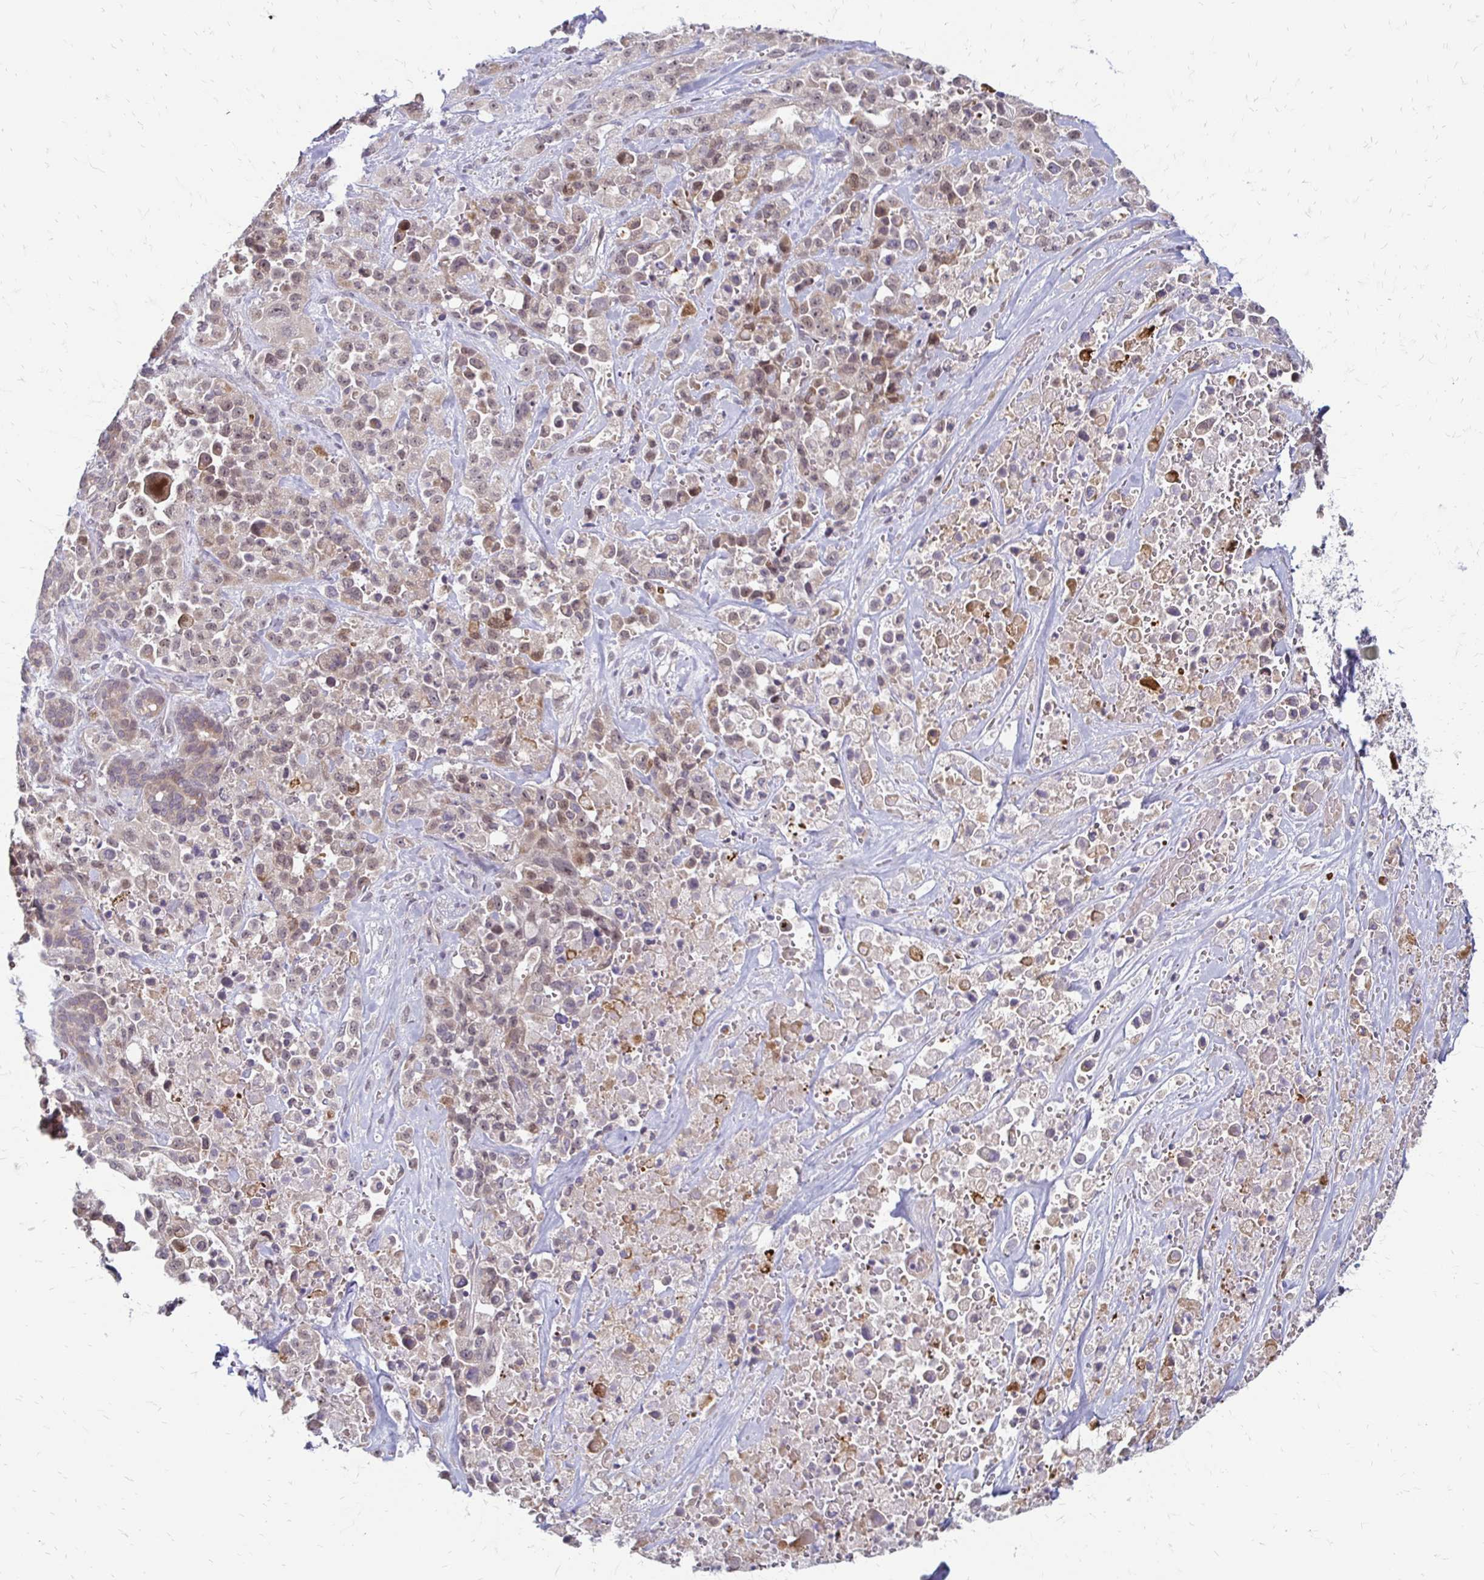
{"staining": {"intensity": "weak", "quantity": ">75%", "location": "cytoplasmic/membranous"}, "tissue": "pancreatic cancer", "cell_type": "Tumor cells", "image_type": "cancer", "snomed": [{"axis": "morphology", "description": "Adenocarcinoma, NOS"}, {"axis": "topography", "description": "Pancreas"}], "caption": "Tumor cells show weak cytoplasmic/membranous staining in approximately >75% of cells in adenocarcinoma (pancreatic).", "gene": "TRIR", "patient": {"sex": "male", "age": 44}}